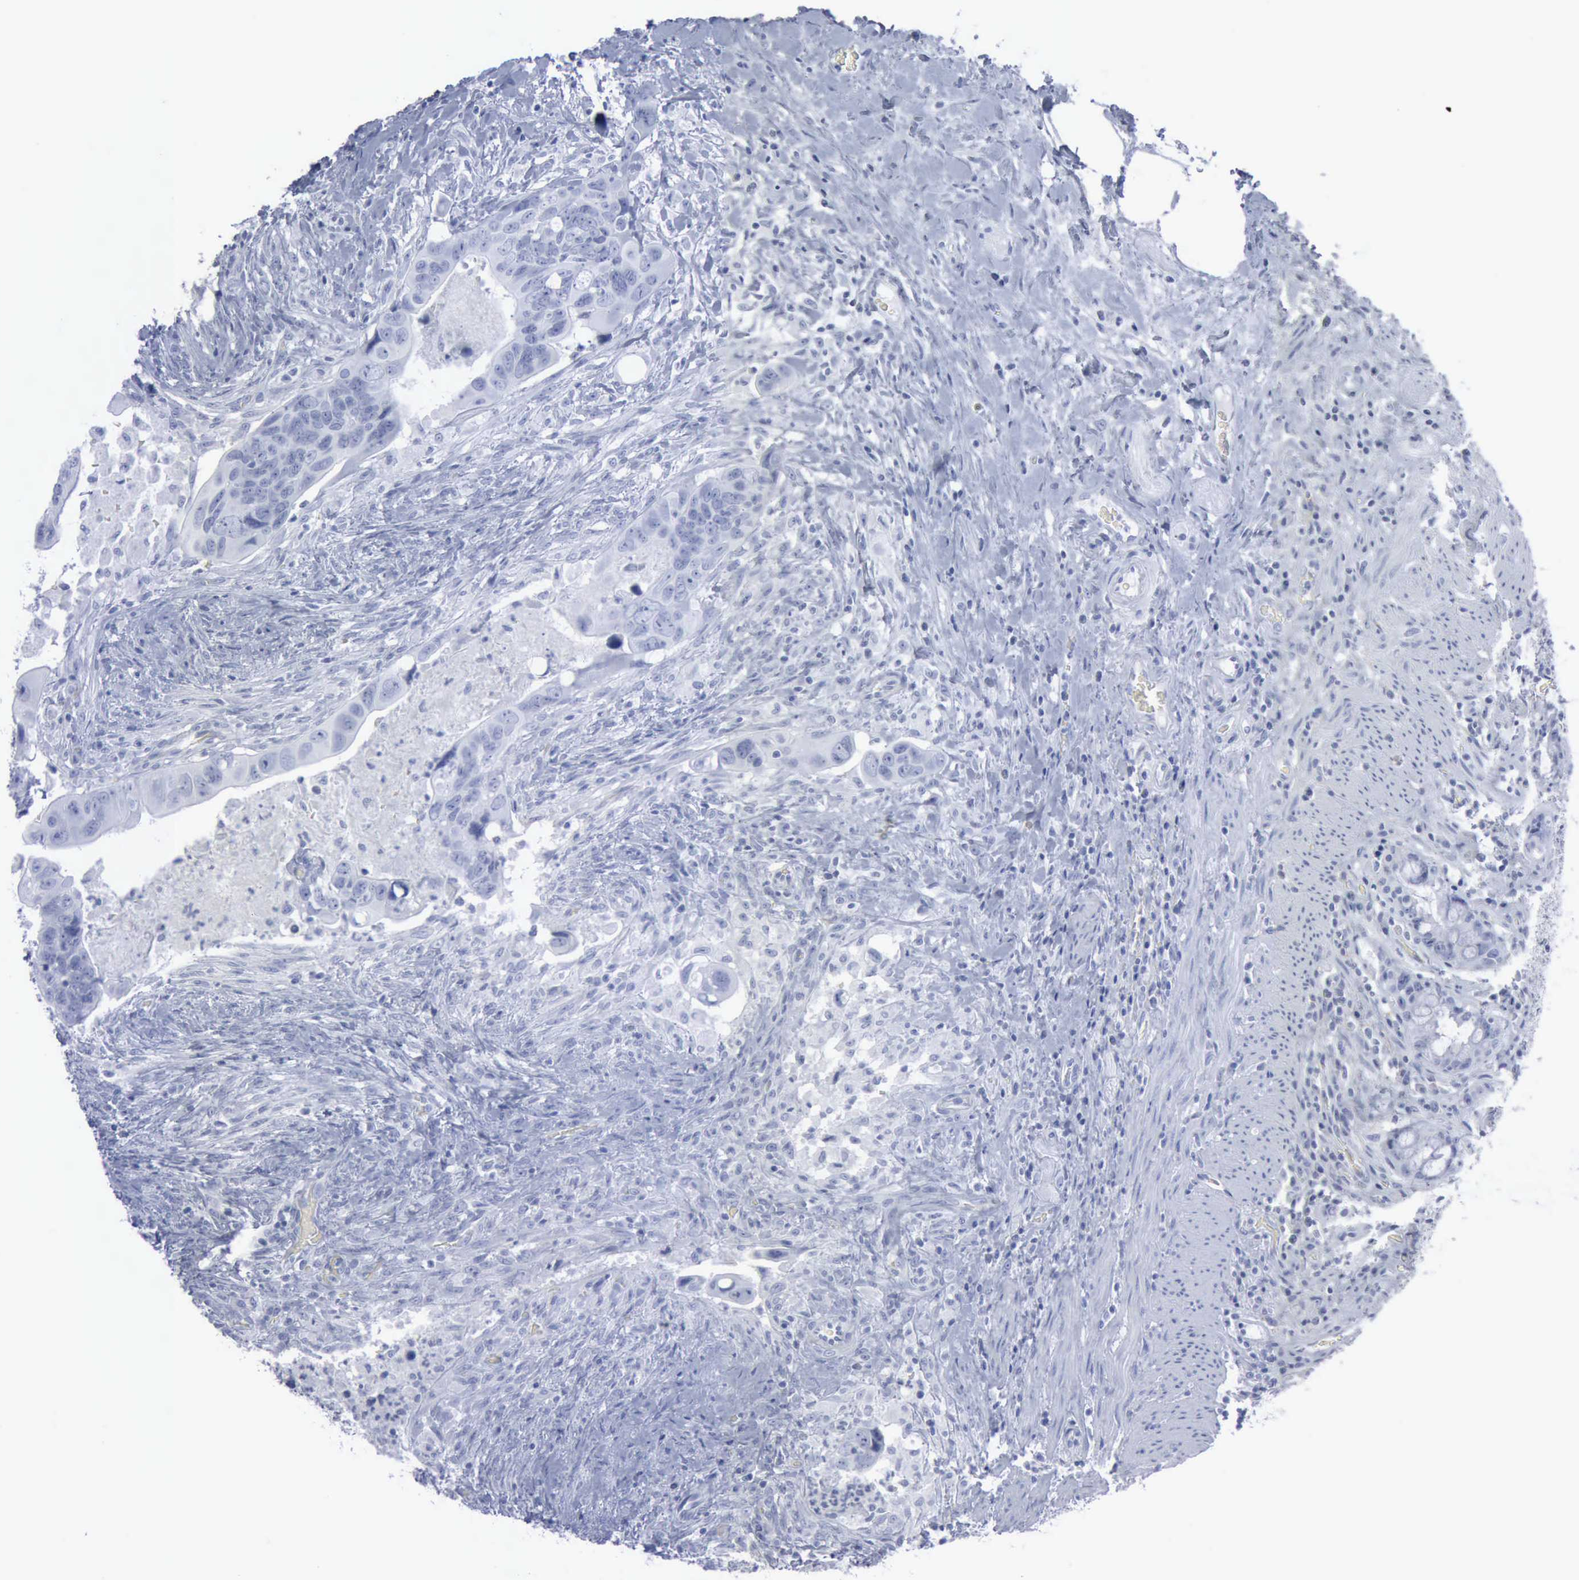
{"staining": {"intensity": "negative", "quantity": "none", "location": "none"}, "tissue": "colorectal cancer", "cell_type": "Tumor cells", "image_type": "cancer", "snomed": [{"axis": "morphology", "description": "Adenocarcinoma, NOS"}, {"axis": "topography", "description": "Rectum"}], "caption": "Micrograph shows no significant protein positivity in tumor cells of colorectal adenocarcinoma.", "gene": "VCAM1", "patient": {"sex": "male", "age": 53}}